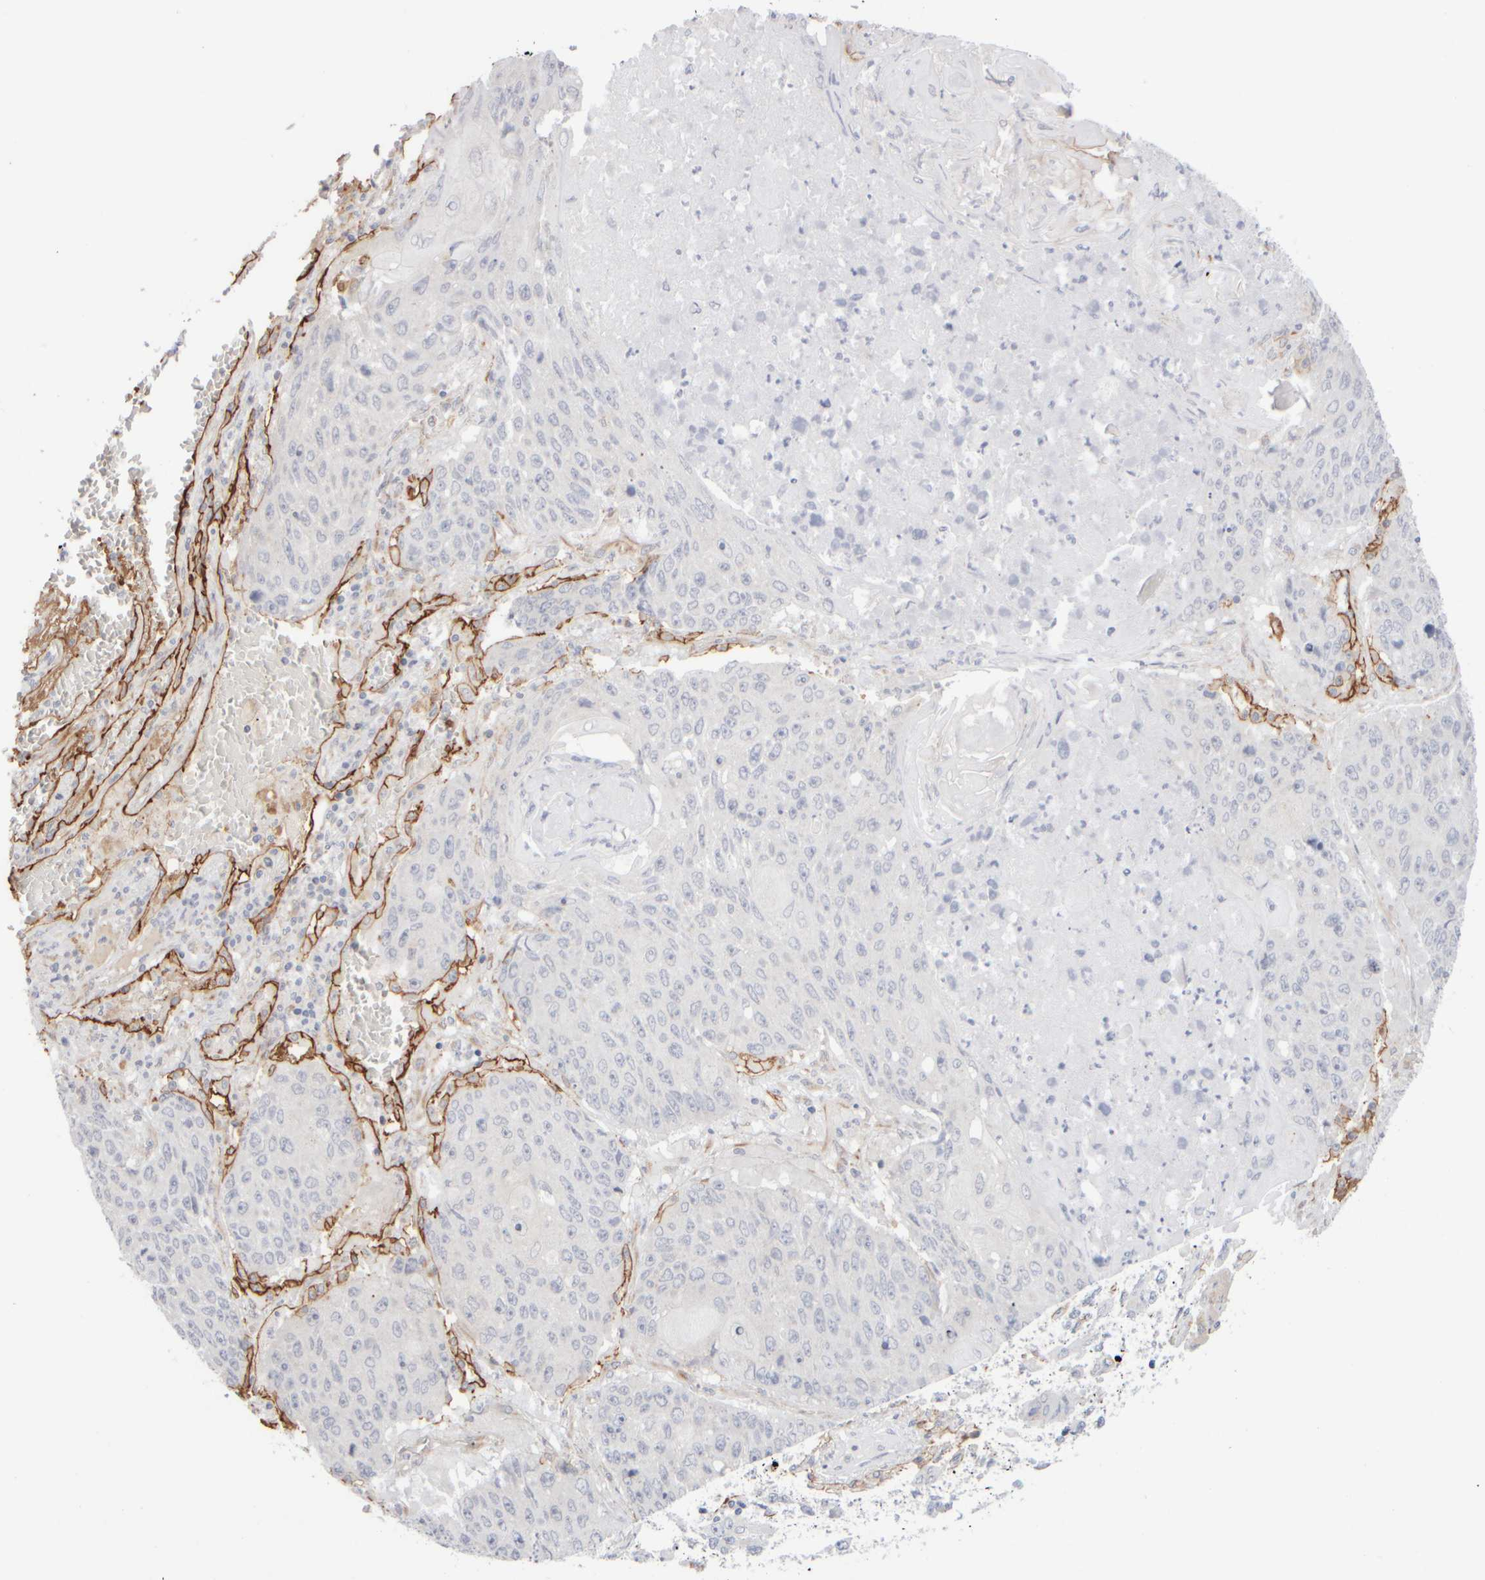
{"staining": {"intensity": "negative", "quantity": "none", "location": "none"}, "tissue": "lung cancer", "cell_type": "Tumor cells", "image_type": "cancer", "snomed": [{"axis": "morphology", "description": "Adenocarcinoma, NOS"}, {"axis": "topography", "description": "Lung"}], "caption": "Tumor cells are negative for protein expression in human adenocarcinoma (lung).", "gene": "GOPC", "patient": {"sex": "male", "age": 64}}